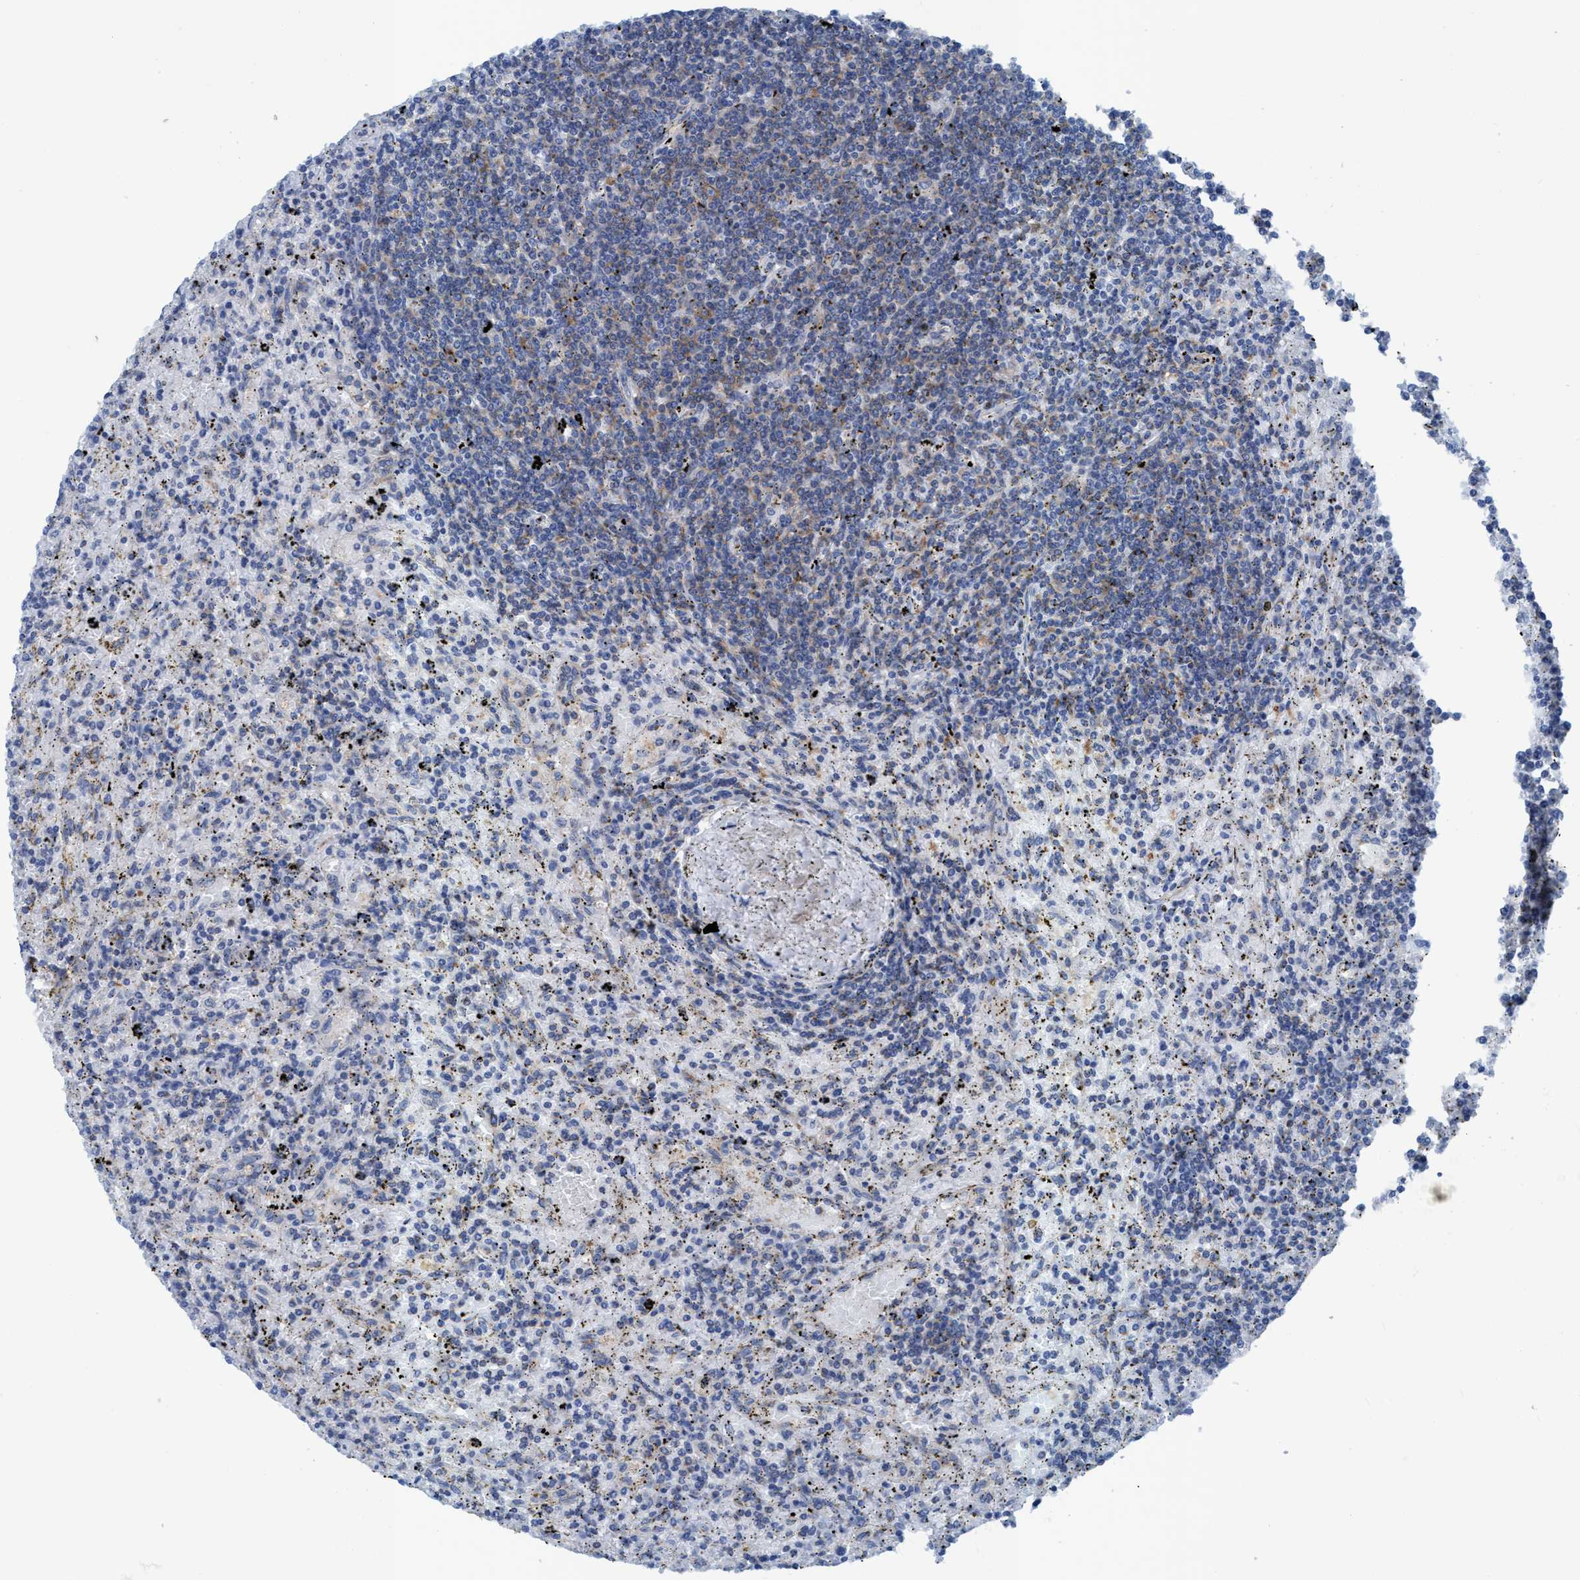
{"staining": {"intensity": "weak", "quantity": "<25%", "location": "cytoplasmic/membranous"}, "tissue": "lymphoma", "cell_type": "Tumor cells", "image_type": "cancer", "snomed": [{"axis": "morphology", "description": "Malignant lymphoma, non-Hodgkin's type, Low grade"}, {"axis": "topography", "description": "Spleen"}], "caption": "This is an immunohistochemistry image of human malignant lymphoma, non-Hodgkin's type (low-grade). There is no expression in tumor cells.", "gene": "NMT1", "patient": {"sex": "male", "age": 76}}